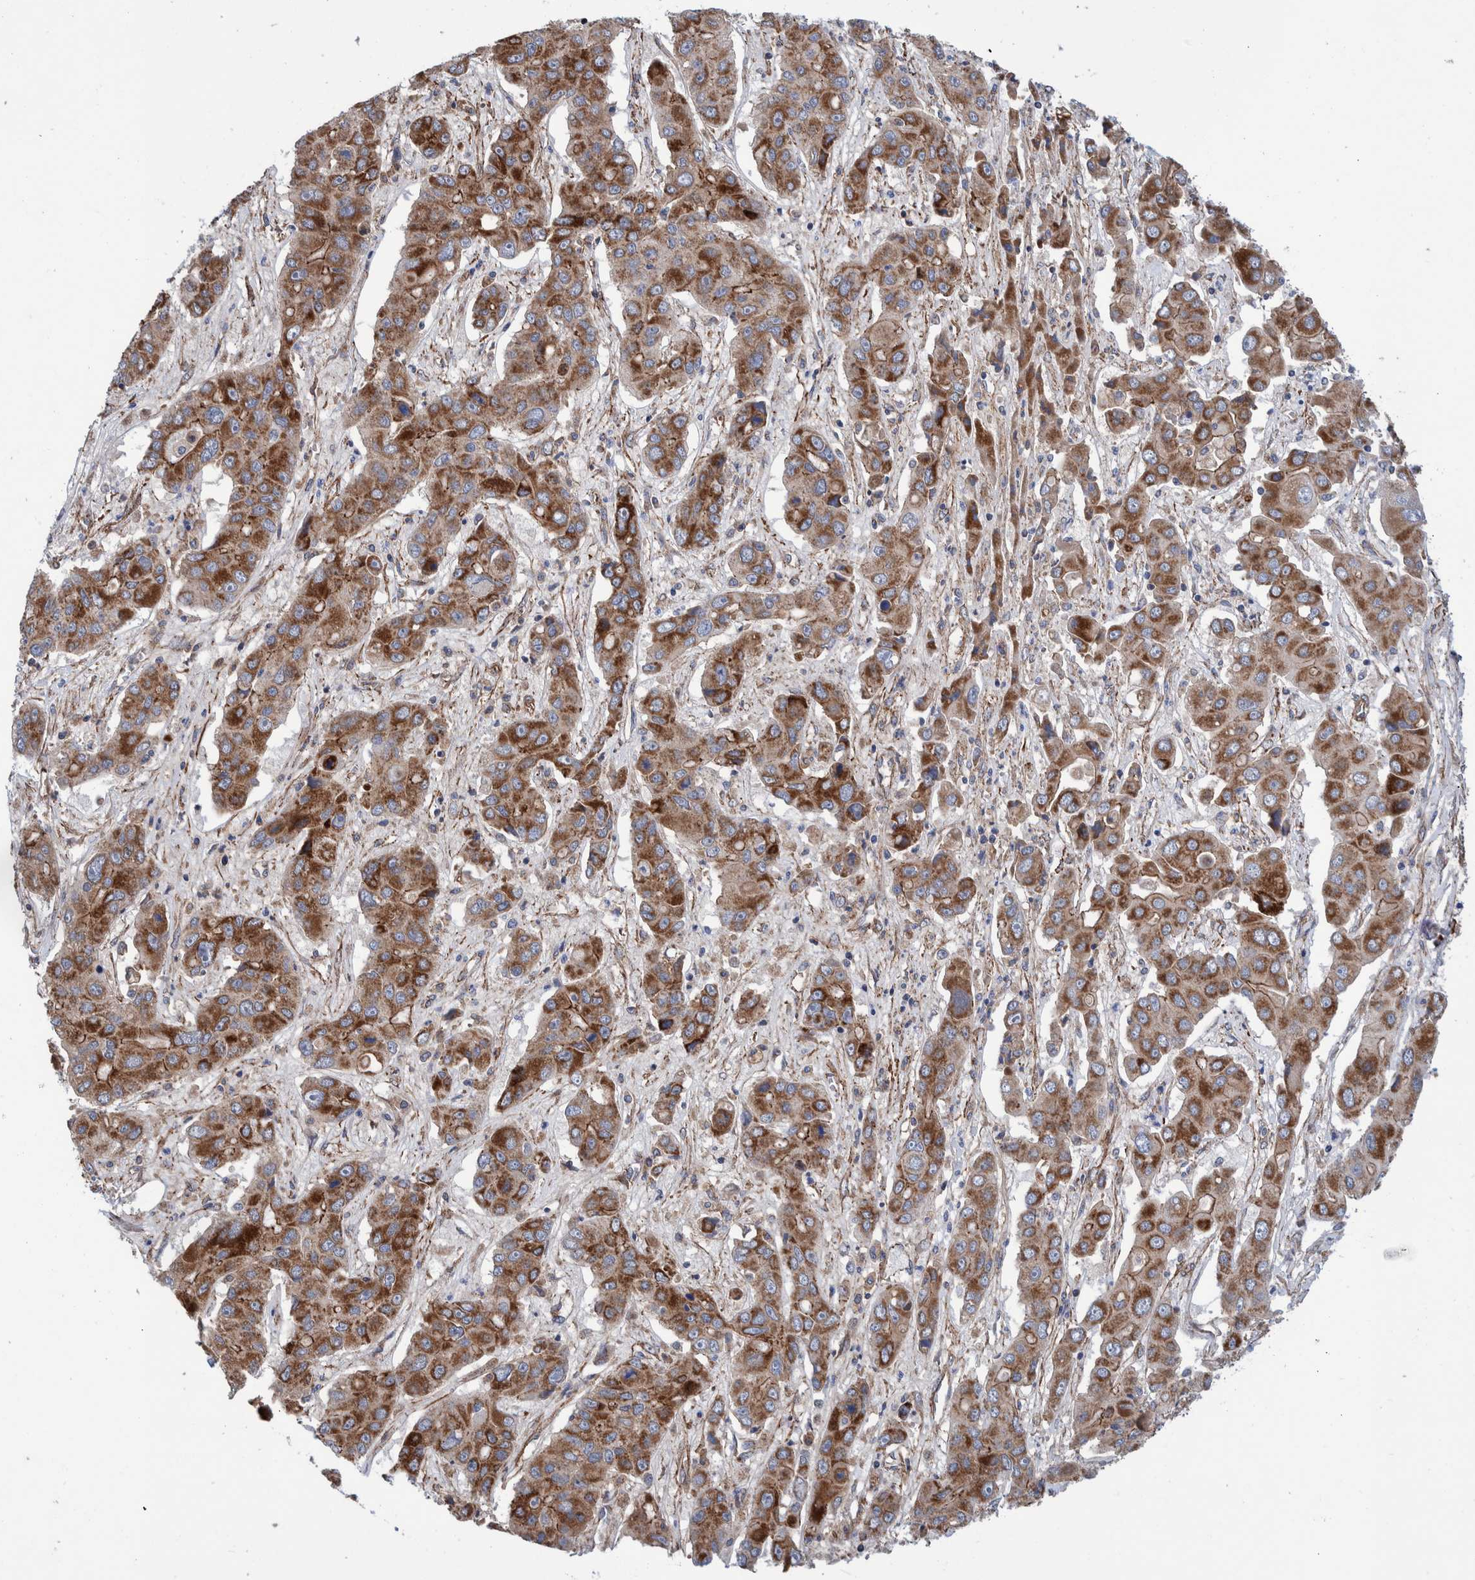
{"staining": {"intensity": "strong", "quantity": "25%-75%", "location": "cytoplasmic/membranous"}, "tissue": "liver cancer", "cell_type": "Tumor cells", "image_type": "cancer", "snomed": [{"axis": "morphology", "description": "Cholangiocarcinoma"}, {"axis": "topography", "description": "Liver"}], "caption": "Strong cytoplasmic/membranous protein staining is seen in approximately 25%-75% of tumor cells in liver cancer.", "gene": "SLC25A10", "patient": {"sex": "male", "age": 67}}